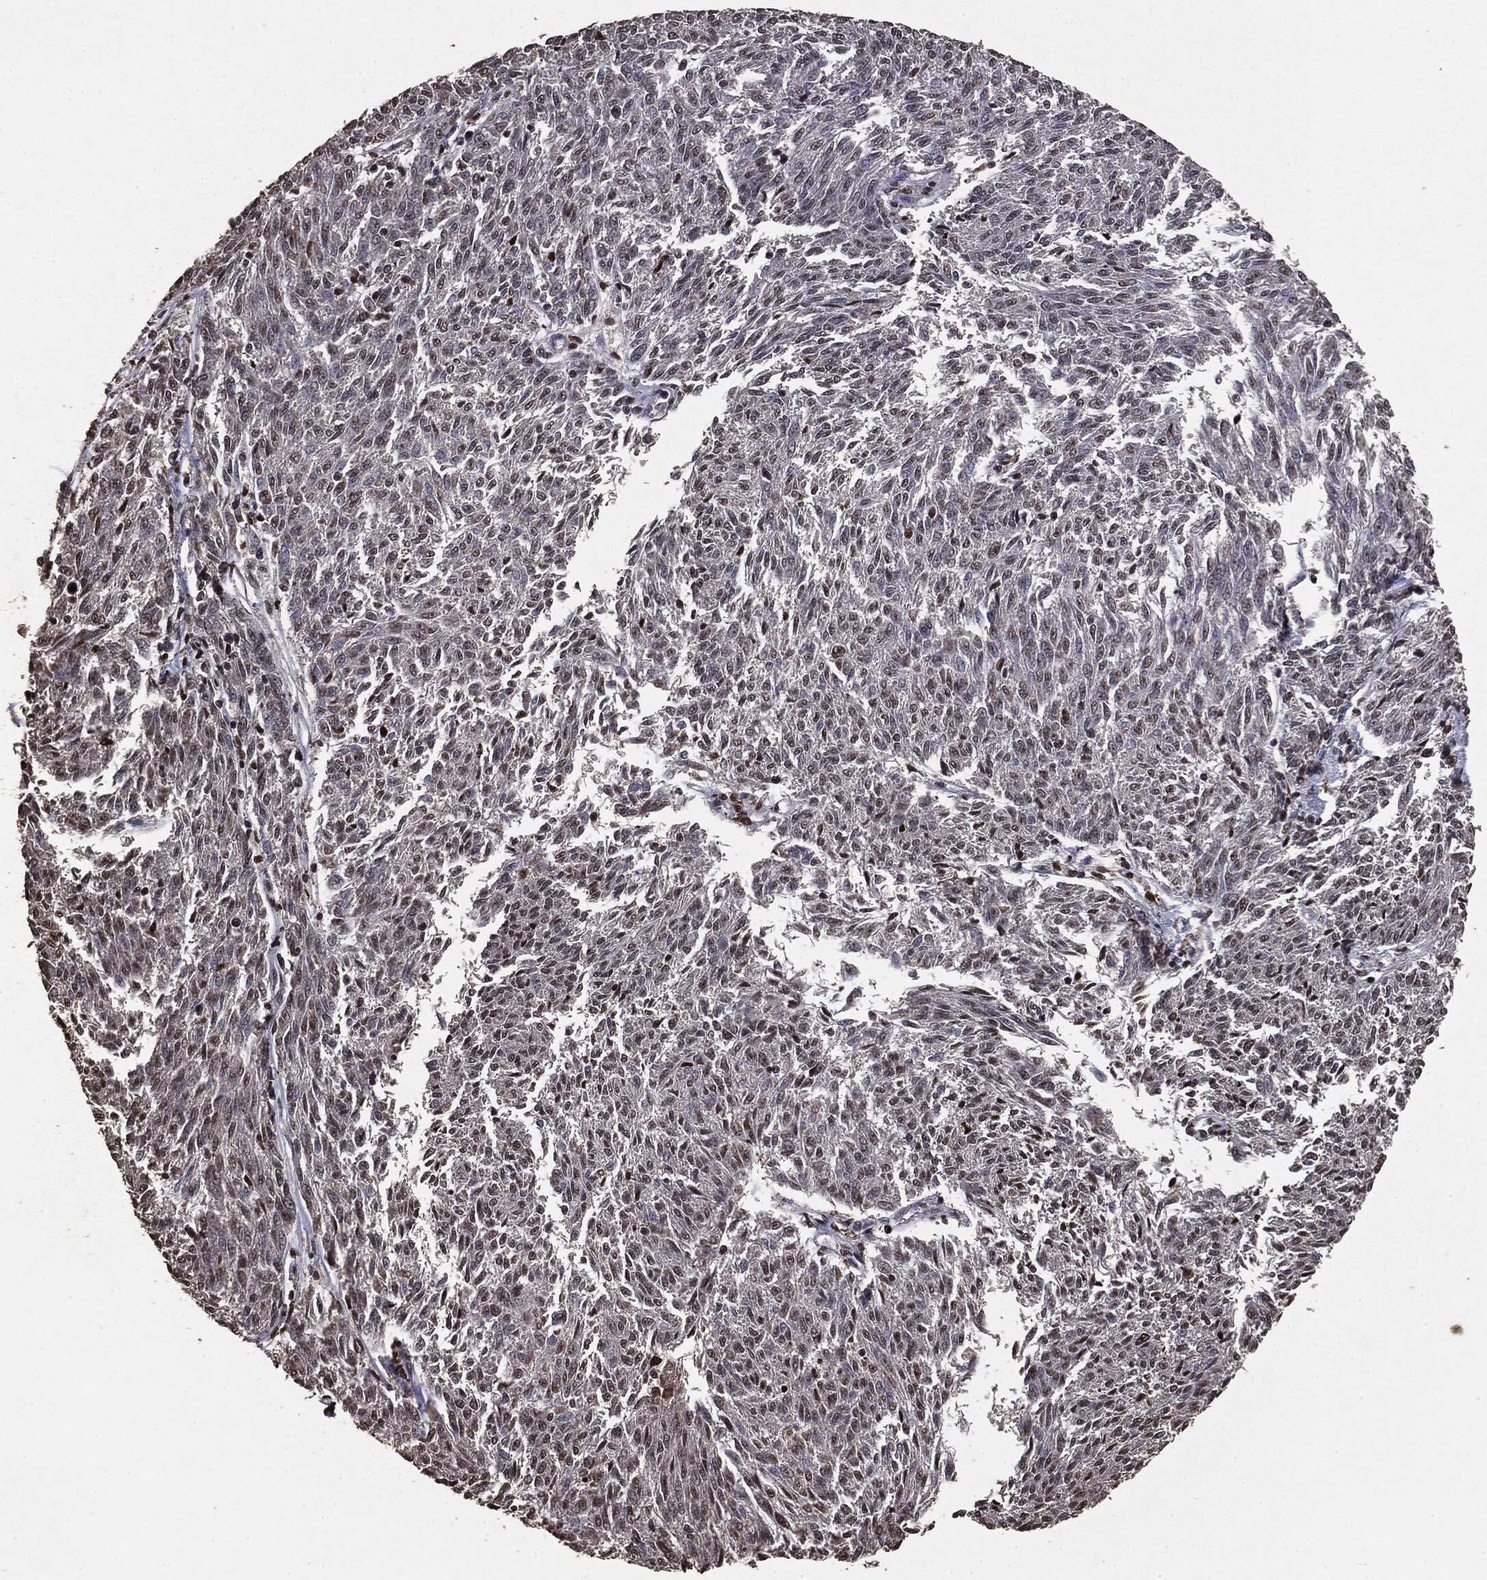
{"staining": {"intensity": "weak", "quantity": ">75%", "location": "nuclear"}, "tissue": "melanoma", "cell_type": "Tumor cells", "image_type": "cancer", "snomed": [{"axis": "morphology", "description": "Malignant melanoma, NOS"}, {"axis": "topography", "description": "Skin"}], "caption": "There is low levels of weak nuclear expression in tumor cells of malignant melanoma, as demonstrated by immunohistochemical staining (brown color).", "gene": "RAD18", "patient": {"sex": "female", "age": 72}}